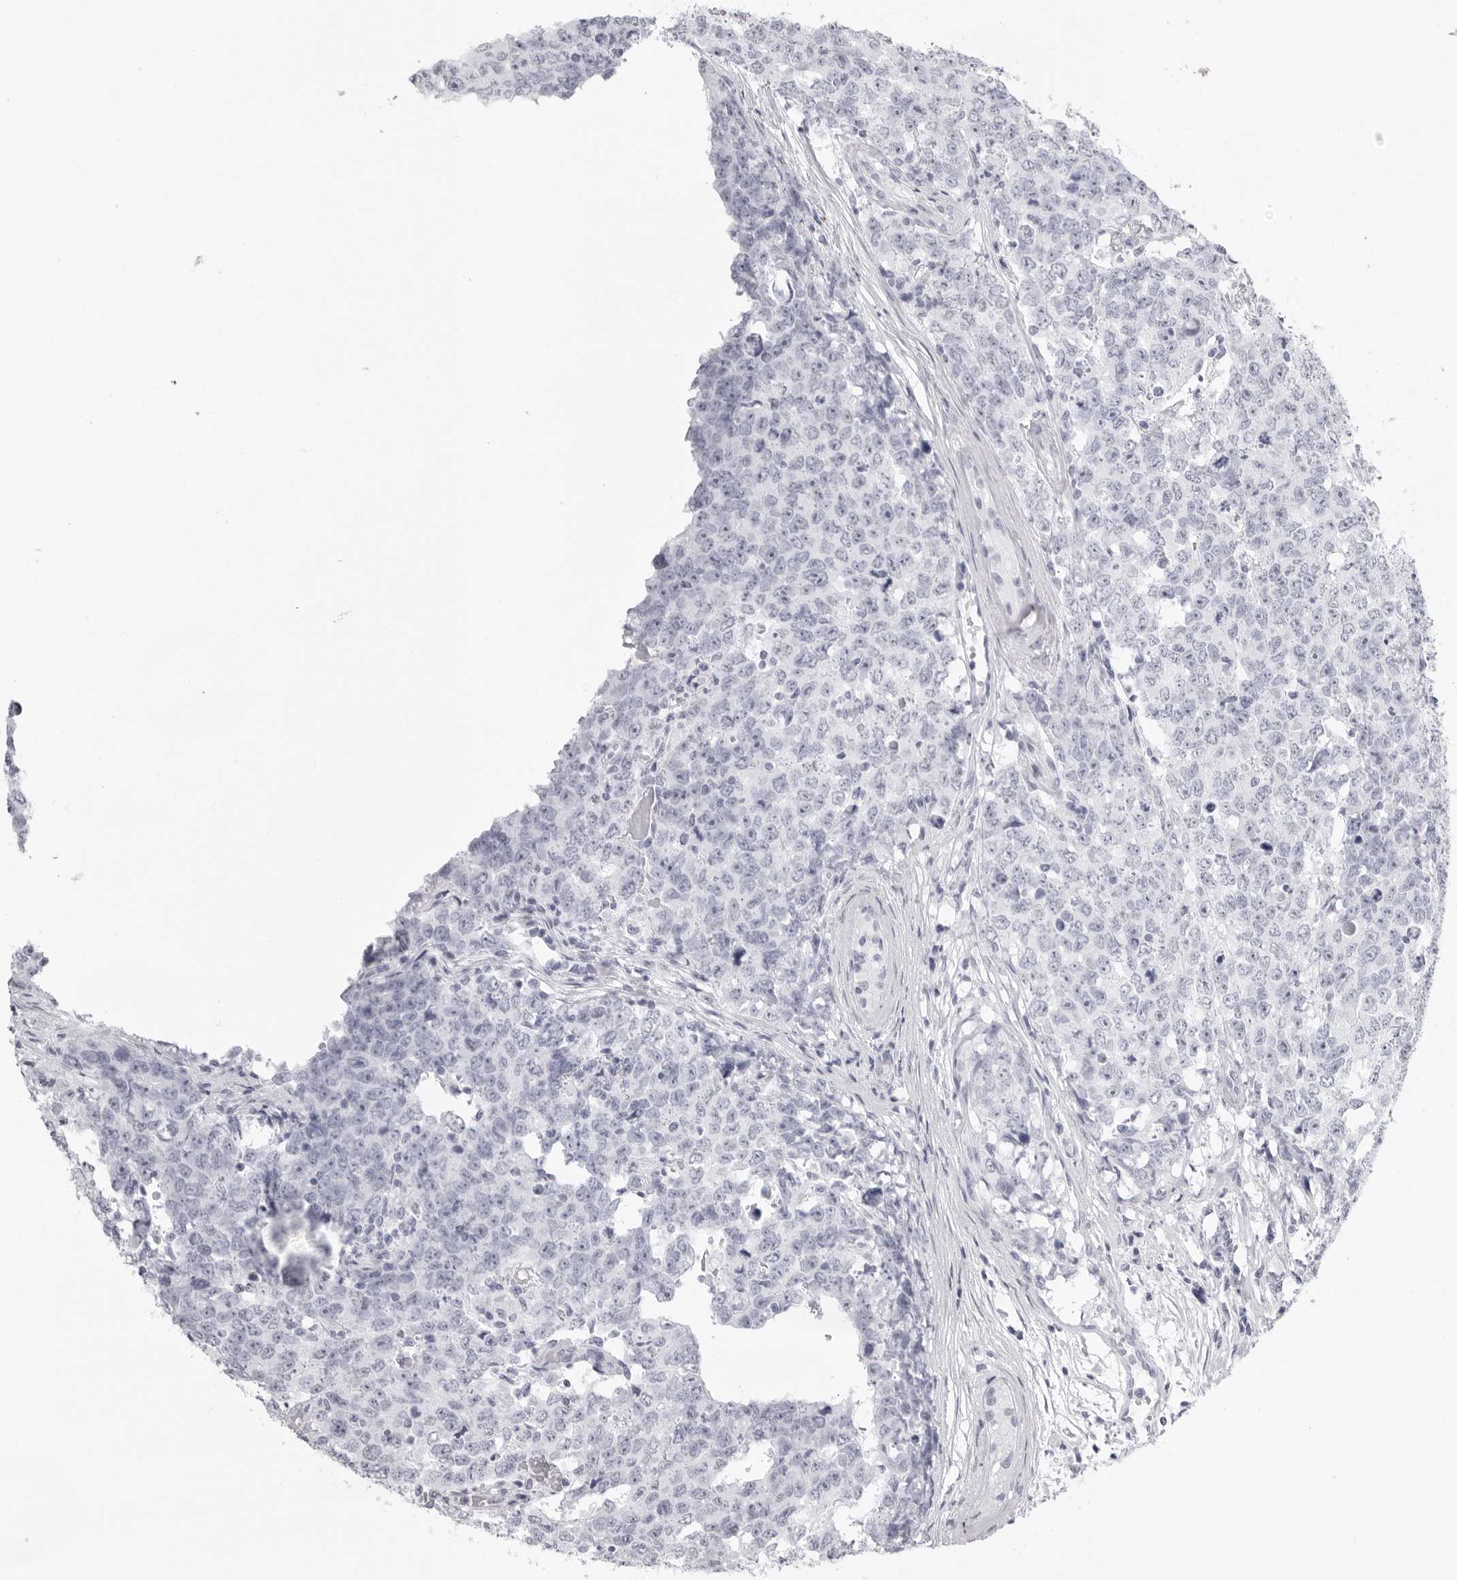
{"staining": {"intensity": "negative", "quantity": "none", "location": "none"}, "tissue": "testis cancer", "cell_type": "Tumor cells", "image_type": "cancer", "snomed": [{"axis": "morphology", "description": "Carcinoma, Embryonal, NOS"}, {"axis": "topography", "description": "Testis"}], "caption": "Immunohistochemistry histopathology image of neoplastic tissue: testis cancer stained with DAB (3,3'-diaminobenzidine) demonstrates no significant protein positivity in tumor cells.", "gene": "KLK9", "patient": {"sex": "male", "age": 28}}